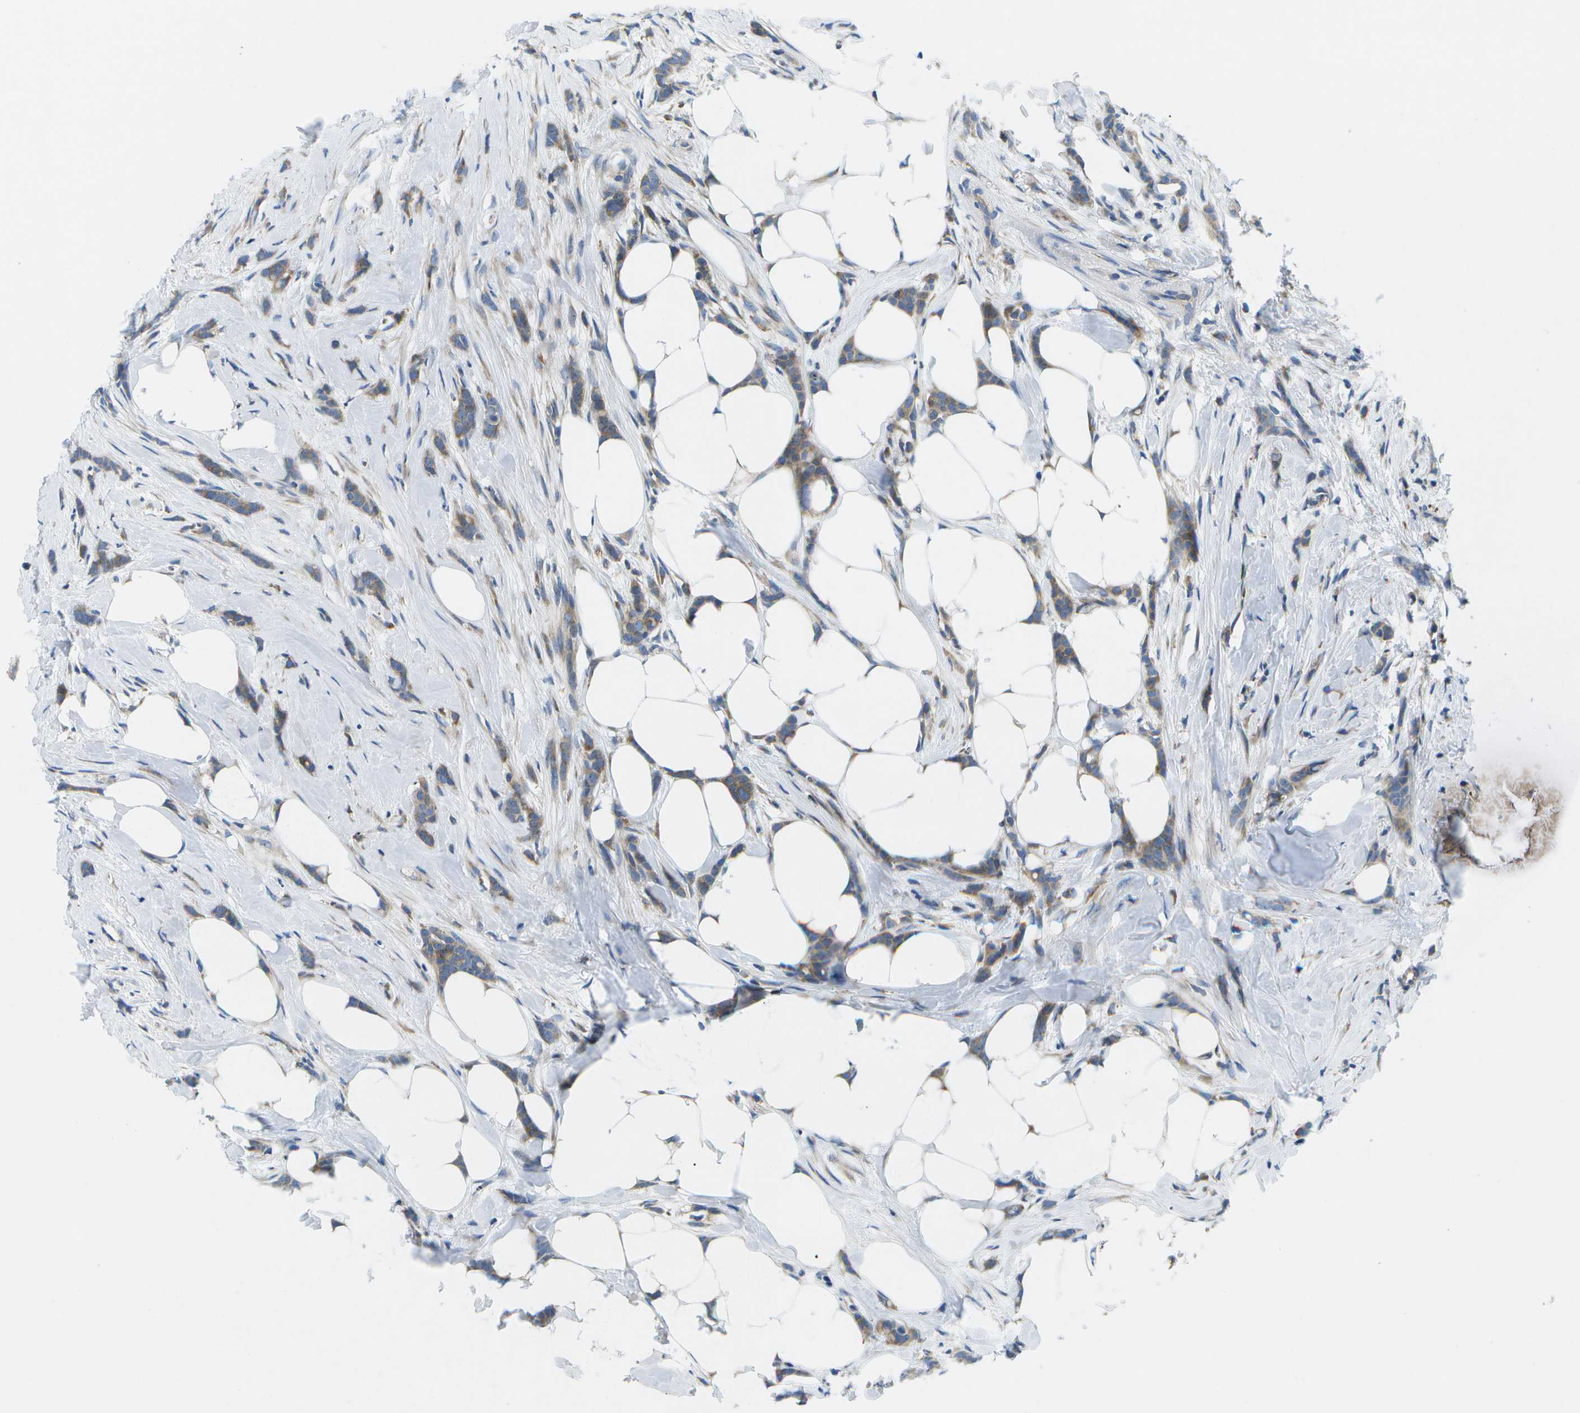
{"staining": {"intensity": "moderate", "quantity": ">75%", "location": "cytoplasmic/membranous"}, "tissue": "breast cancer", "cell_type": "Tumor cells", "image_type": "cancer", "snomed": [{"axis": "morphology", "description": "Lobular carcinoma, in situ"}, {"axis": "morphology", "description": "Lobular carcinoma"}, {"axis": "topography", "description": "Breast"}], "caption": "Tumor cells exhibit moderate cytoplasmic/membranous staining in about >75% of cells in breast lobular carcinoma. The protein of interest is shown in brown color, while the nuclei are stained blue.", "gene": "GDF5", "patient": {"sex": "female", "age": 41}}